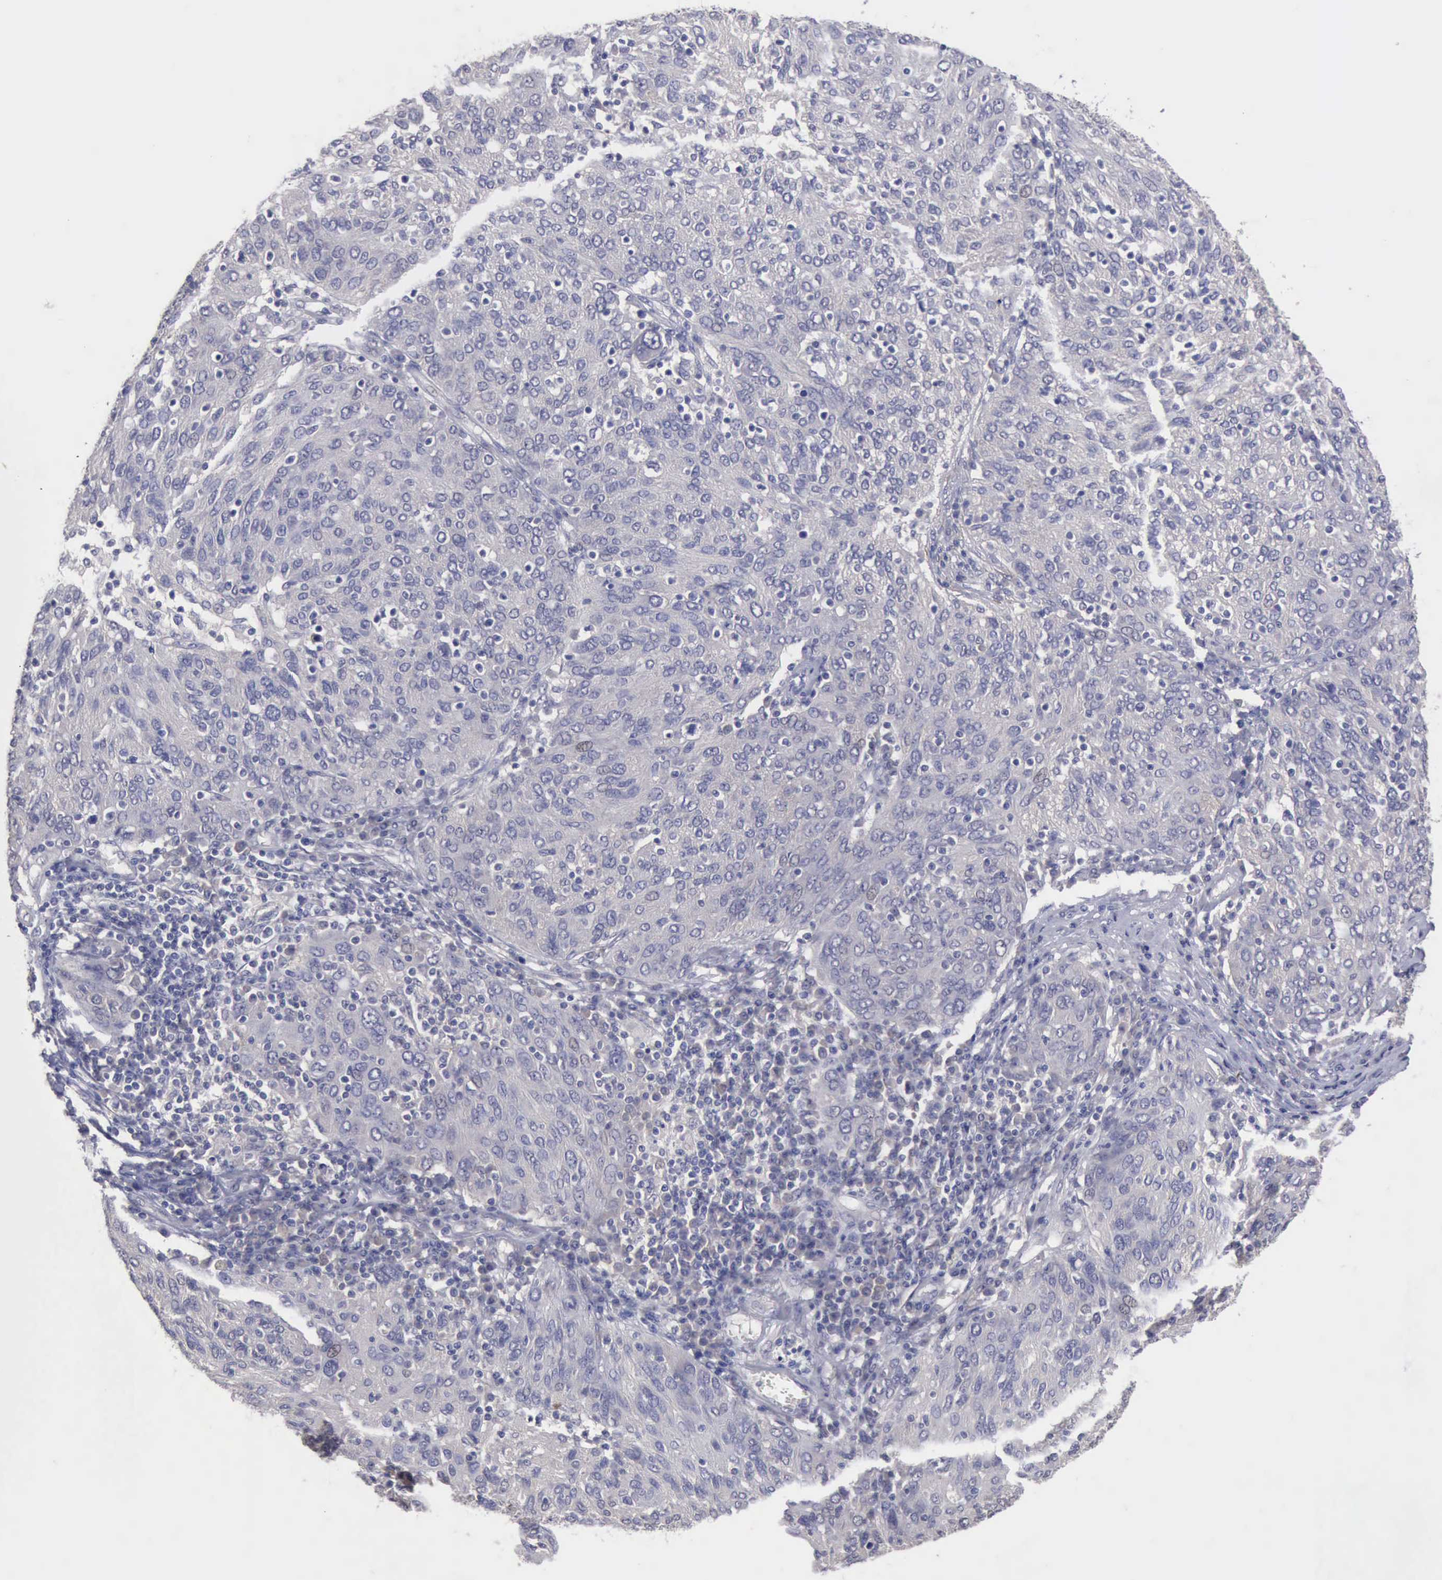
{"staining": {"intensity": "negative", "quantity": "none", "location": "none"}, "tissue": "ovarian cancer", "cell_type": "Tumor cells", "image_type": "cancer", "snomed": [{"axis": "morphology", "description": "Carcinoma, endometroid"}, {"axis": "topography", "description": "Ovary"}], "caption": "This is an immunohistochemistry (IHC) histopathology image of endometroid carcinoma (ovarian). There is no positivity in tumor cells.", "gene": "PHKA1", "patient": {"sex": "female", "age": 50}}